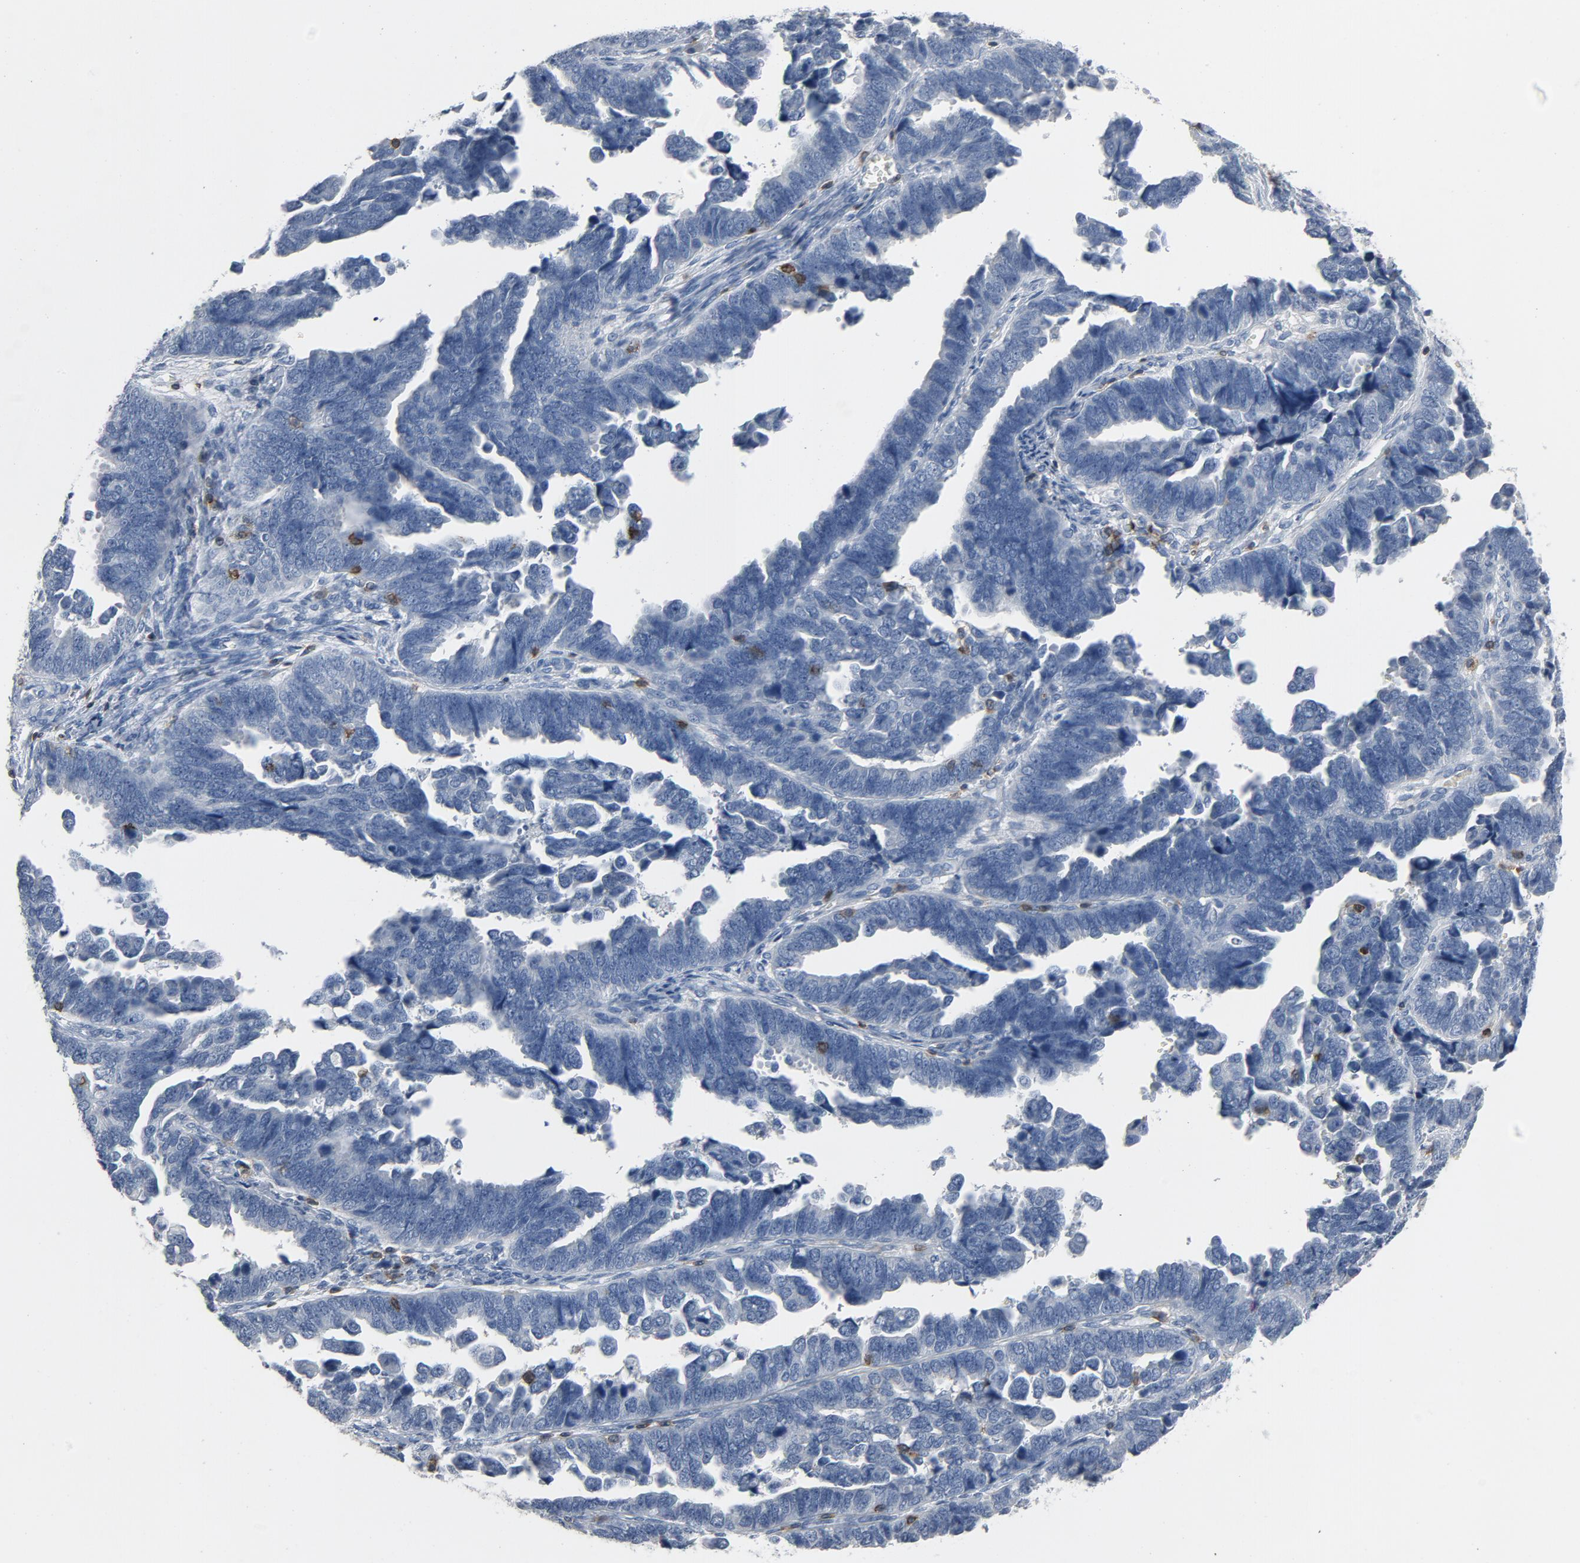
{"staining": {"intensity": "negative", "quantity": "none", "location": "none"}, "tissue": "endometrial cancer", "cell_type": "Tumor cells", "image_type": "cancer", "snomed": [{"axis": "morphology", "description": "Adenocarcinoma, NOS"}, {"axis": "topography", "description": "Endometrium"}], "caption": "Immunohistochemical staining of human endometrial cancer (adenocarcinoma) reveals no significant expression in tumor cells.", "gene": "LCK", "patient": {"sex": "female", "age": 75}}